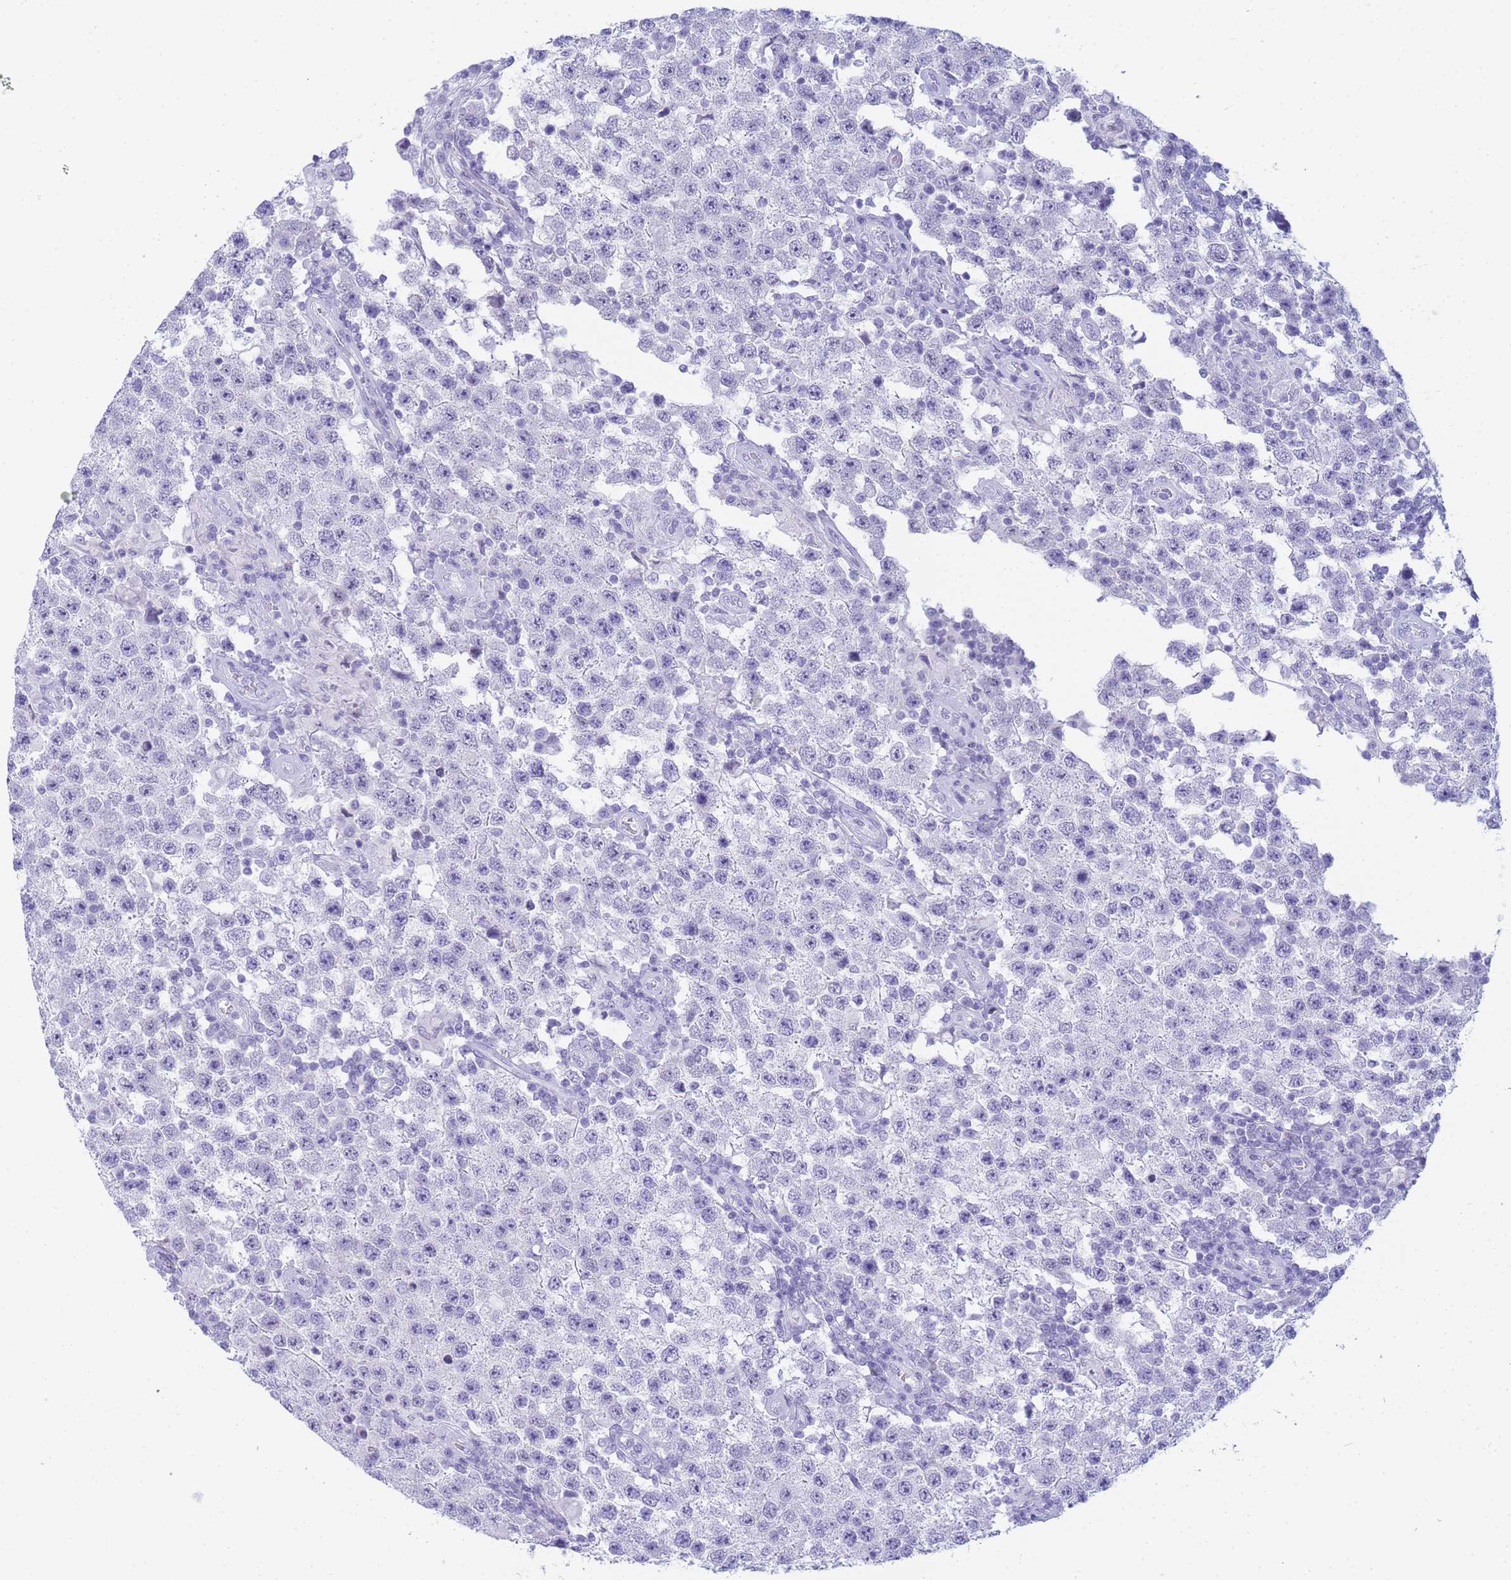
{"staining": {"intensity": "negative", "quantity": "none", "location": "none"}, "tissue": "testis cancer", "cell_type": "Tumor cells", "image_type": "cancer", "snomed": [{"axis": "morphology", "description": "Normal tissue, NOS"}, {"axis": "morphology", "description": "Urothelial carcinoma, High grade"}, {"axis": "morphology", "description": "Seminoma, NOS"}, {"axis": "morphology", "description": "Carcinoma, Embryonal, NOS"}, {"axis": "topography", "description": "Urinary bladder"}, {"axis": "topography", "description": "Testis"}], "caption": "This is an immunohistochemistry image of testis cancer (embryonal carcinoma). There is no staining in tumor cells.", "gene": "SNX20", "patient": {"sex": "male", "age": 41}}